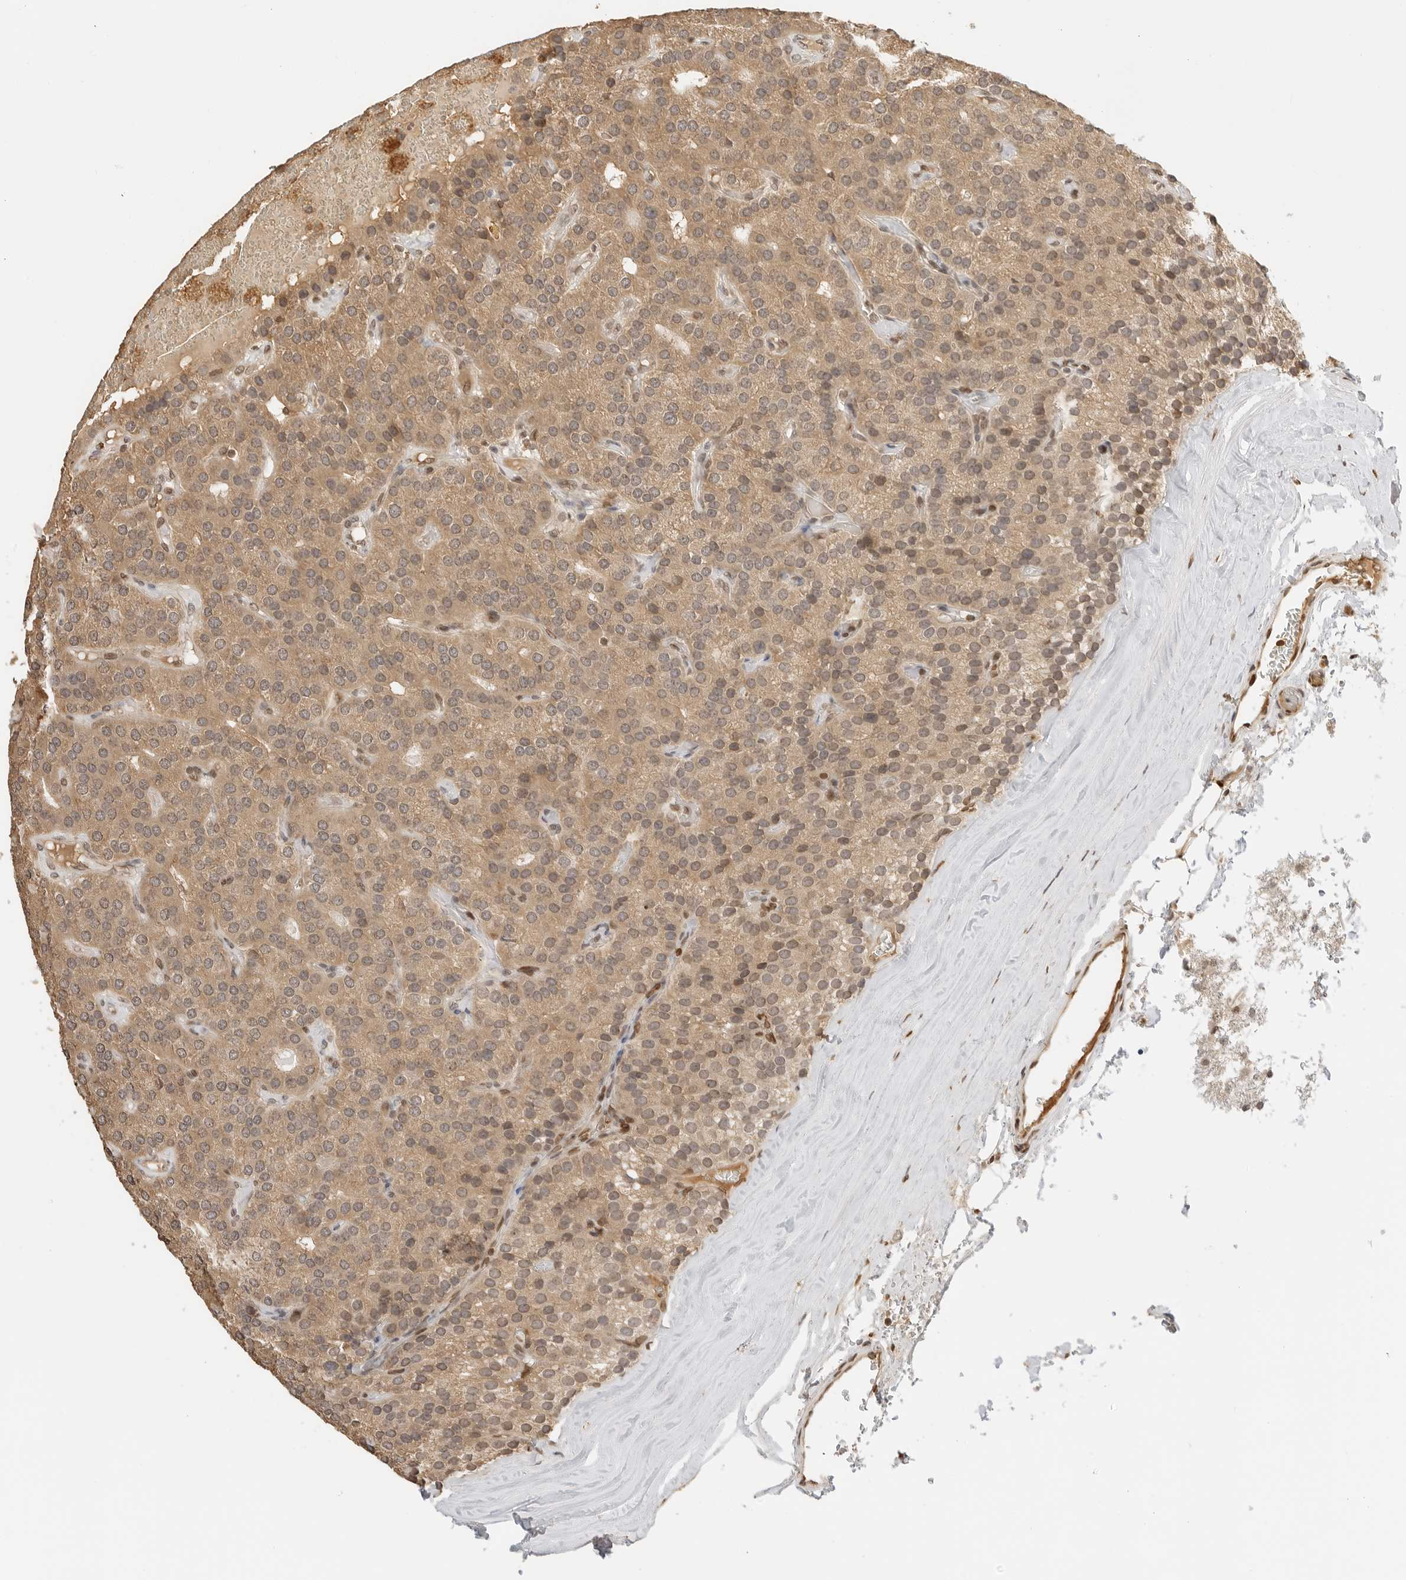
{"staining": {"intensity": "moderate", "quantity": ">75%", "location": "cytoplasmic/membranous,nuclear"}, "tissue": "parathyroid gland", "cell_type": "Glandular cells", "image_type": "normal", "snomed": [{"axis": "morphology", "description": "Normal tissue, NOS"}, {"axis": "morphology", "description": "Adenoma, NOS"}, {"axis": "topography", "description": "Parathyroid gland"}], "caption": "Brown immunohistochemical staining in unremarkable human parathyroid gland exhibits moderate cytoplasmic/membranous,nuclear expression in approximately >75% of glandular cells.", "gene": "POLH", "patient": {"sex": "female", "age": 86}}